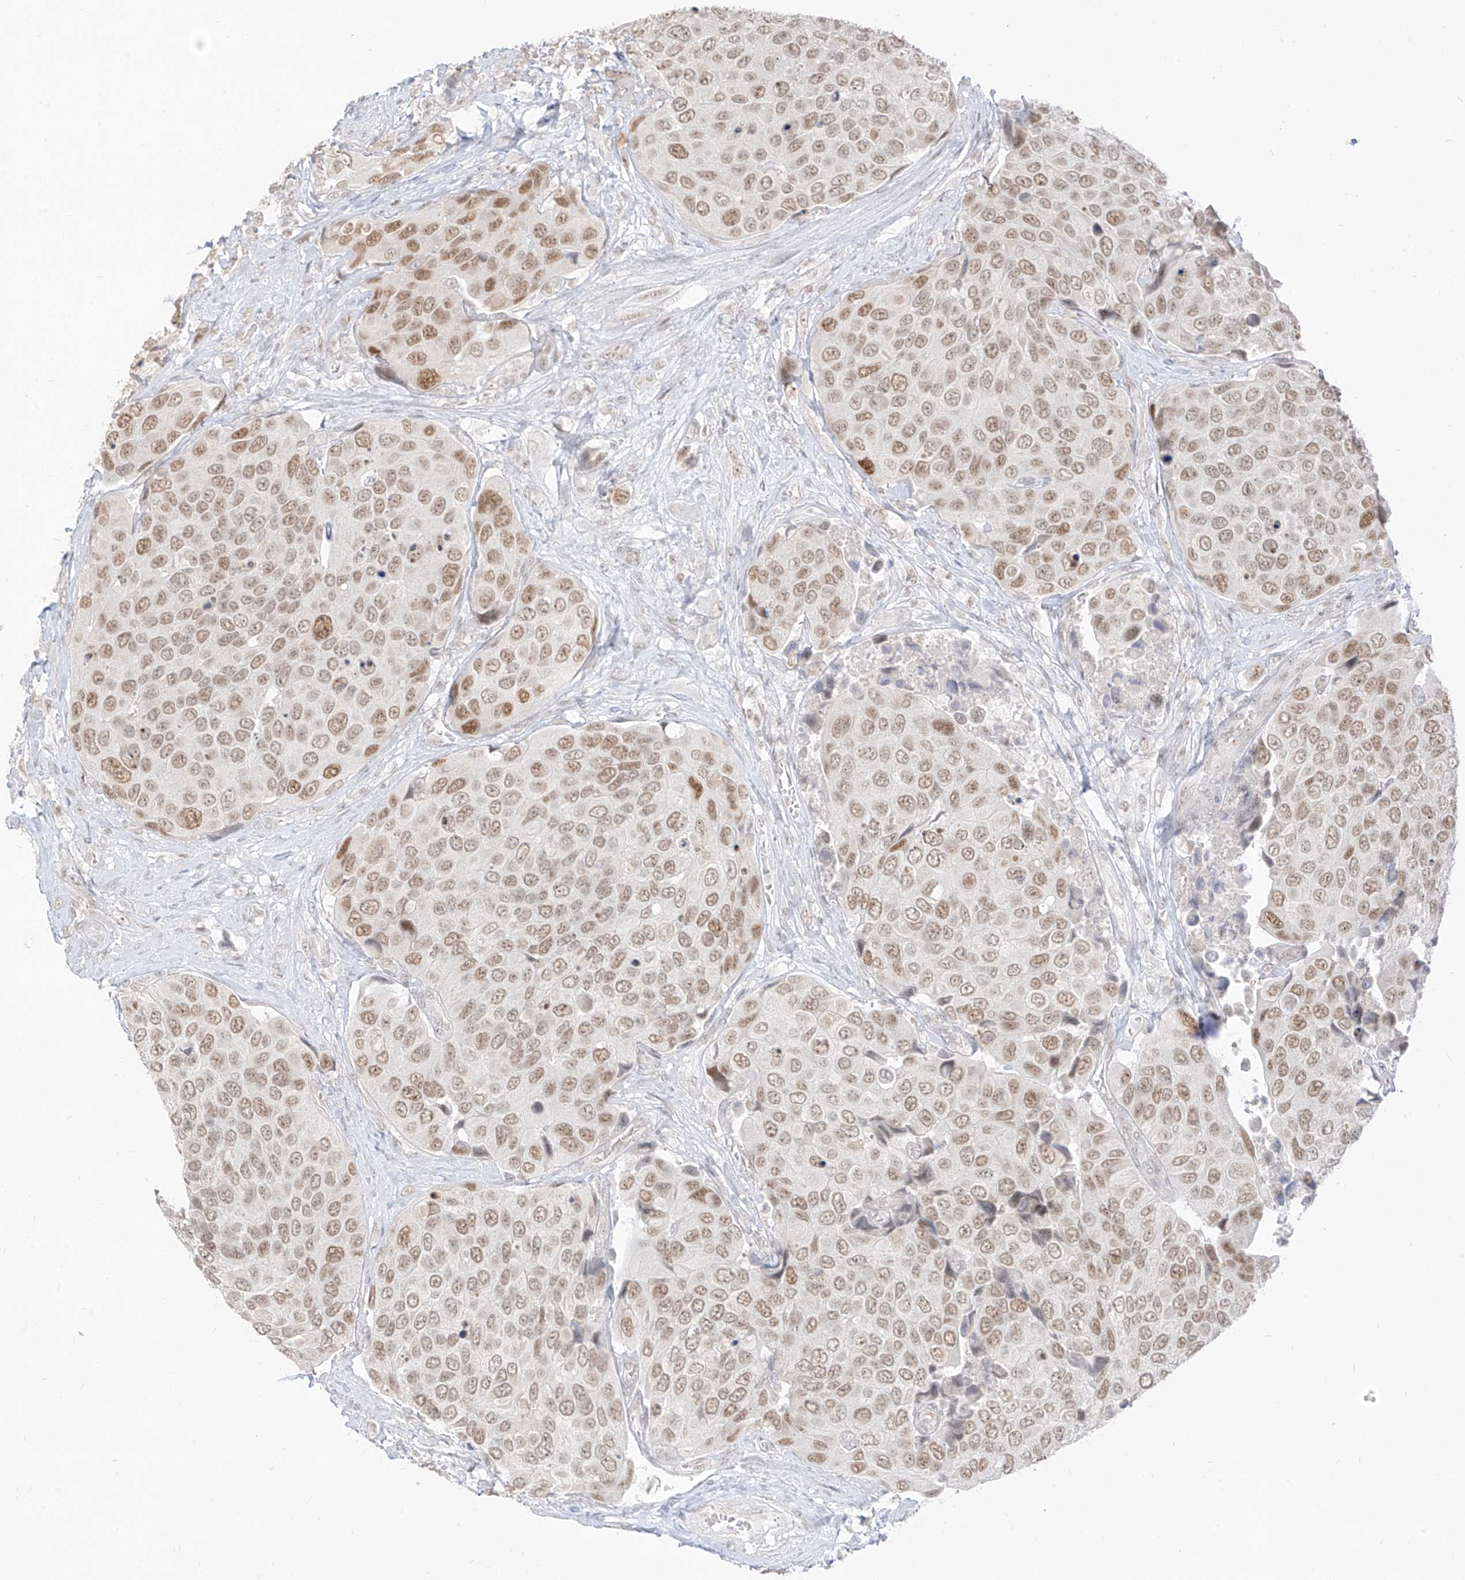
{"staining": {"intensity": "moderate", "quantity": ">75%", "location": "nuclear"}, "tissue": "urothelial cancer", "cell_type": "Tumor cells", "image_type": "cancer", "snomed": [{"axis": "morphology", "description": "Urothelial carcinoma, High grade"}, {"axis": "topography", "description": "Urinary bladder"}], "caption": "IHC staining of urothelial cancer, which reveals medium levels of moderate nuclear staining in about >75% of tumor cells indicating moderate nuclear protein positivity. The staining was performed using DAB (3,3'-diaminobenzidine) (brown) for protein detection and nuclei were counterstained in hematoxylin (blue).", "gene": "SUPT5H", "patient": {"sex": "male", "age": 74}}